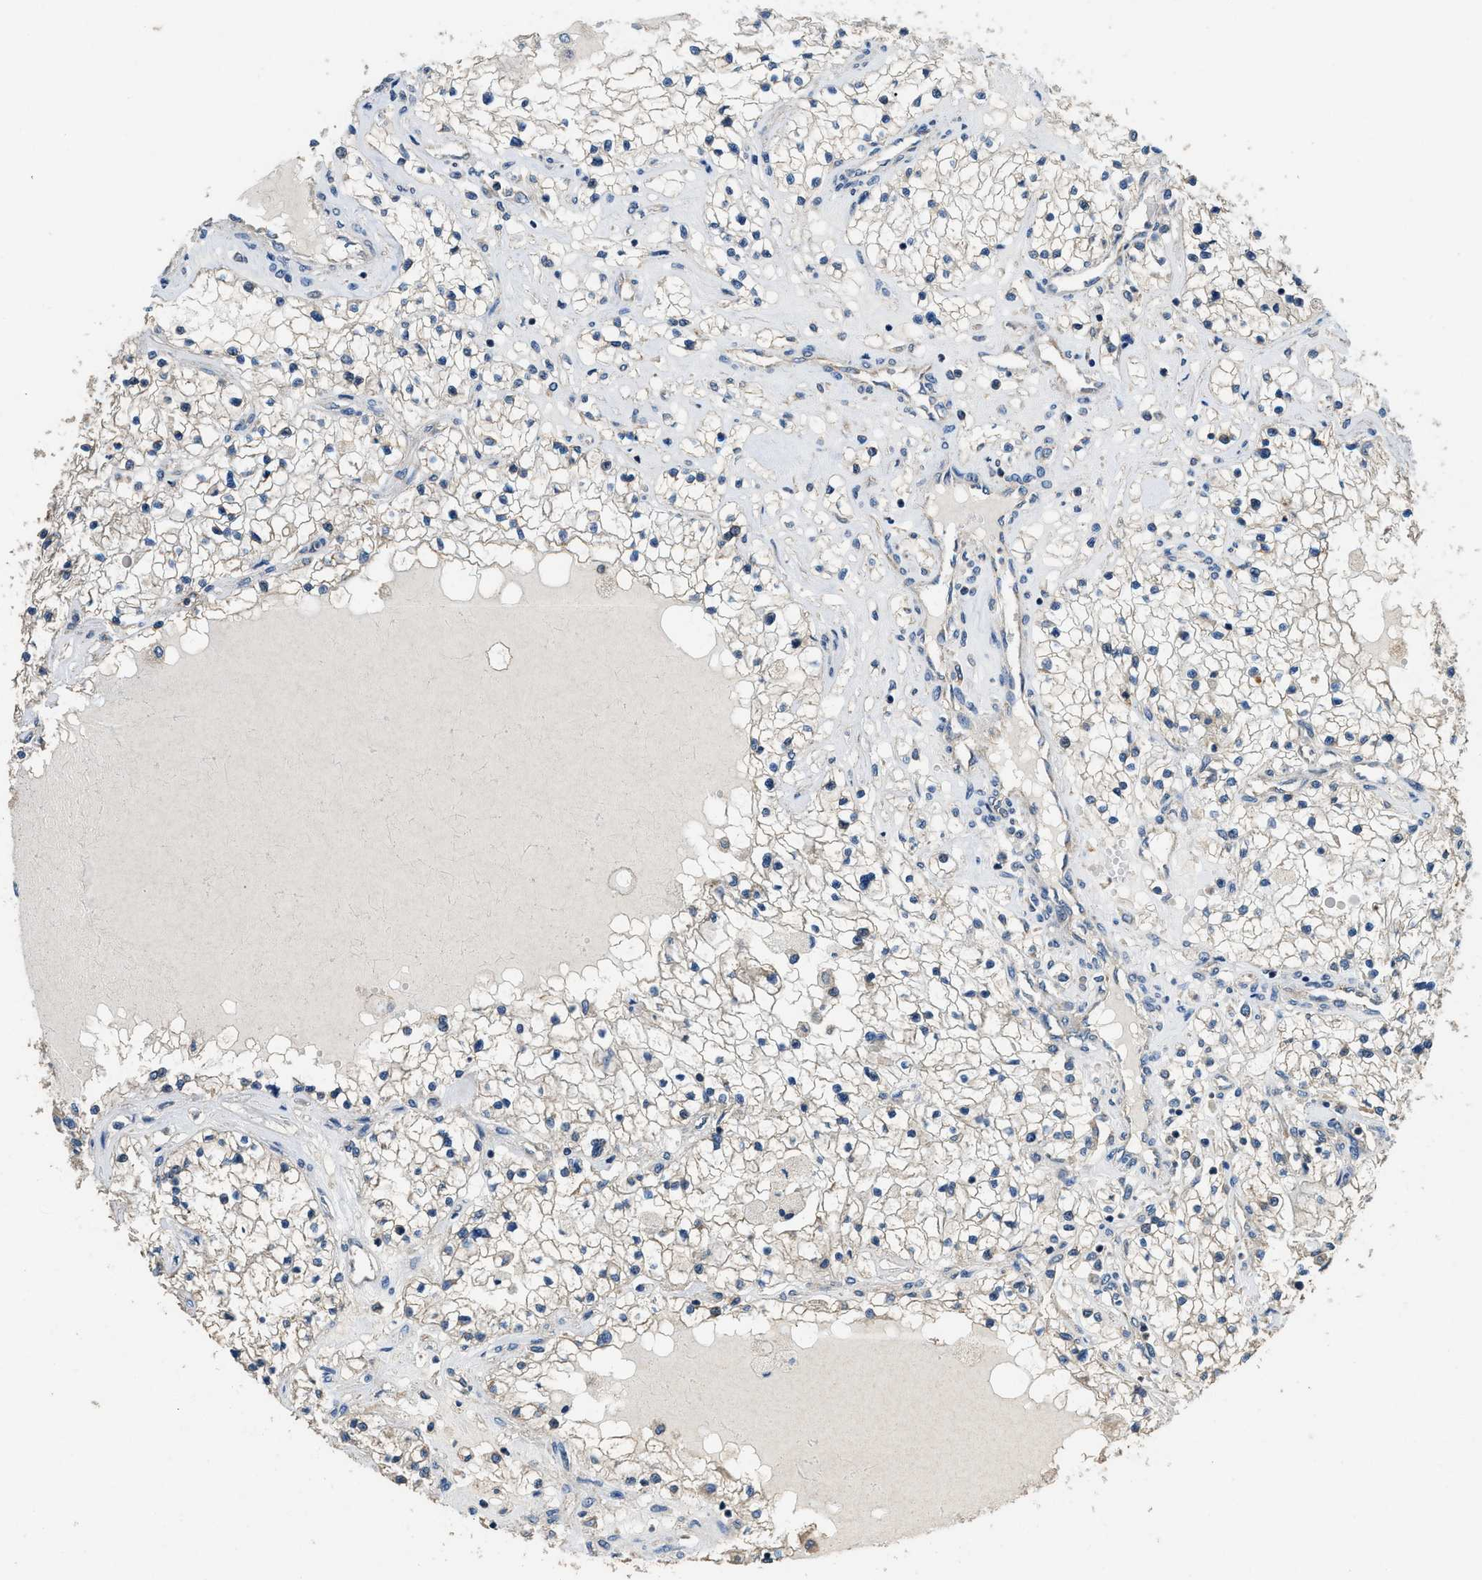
{"staining": {"intensity": "negative", "quantity": "none", "location": "none"}, "tissue": "renal cancer", "cell_type": "Tumor cells", "image_type": "cancer", "snomed": [{"axis": "morphology", "description": "Adenocarcinoma, NOS"}, {"axis": "topography", "description": "Kidney"}], "caption": "DAB immunohistochemical staining of renal cancer (adenocarcinoma) displays no significant staining in tumor cells.", "gene": "SSH2", "patient": {"sex": "male", "age": 68}}